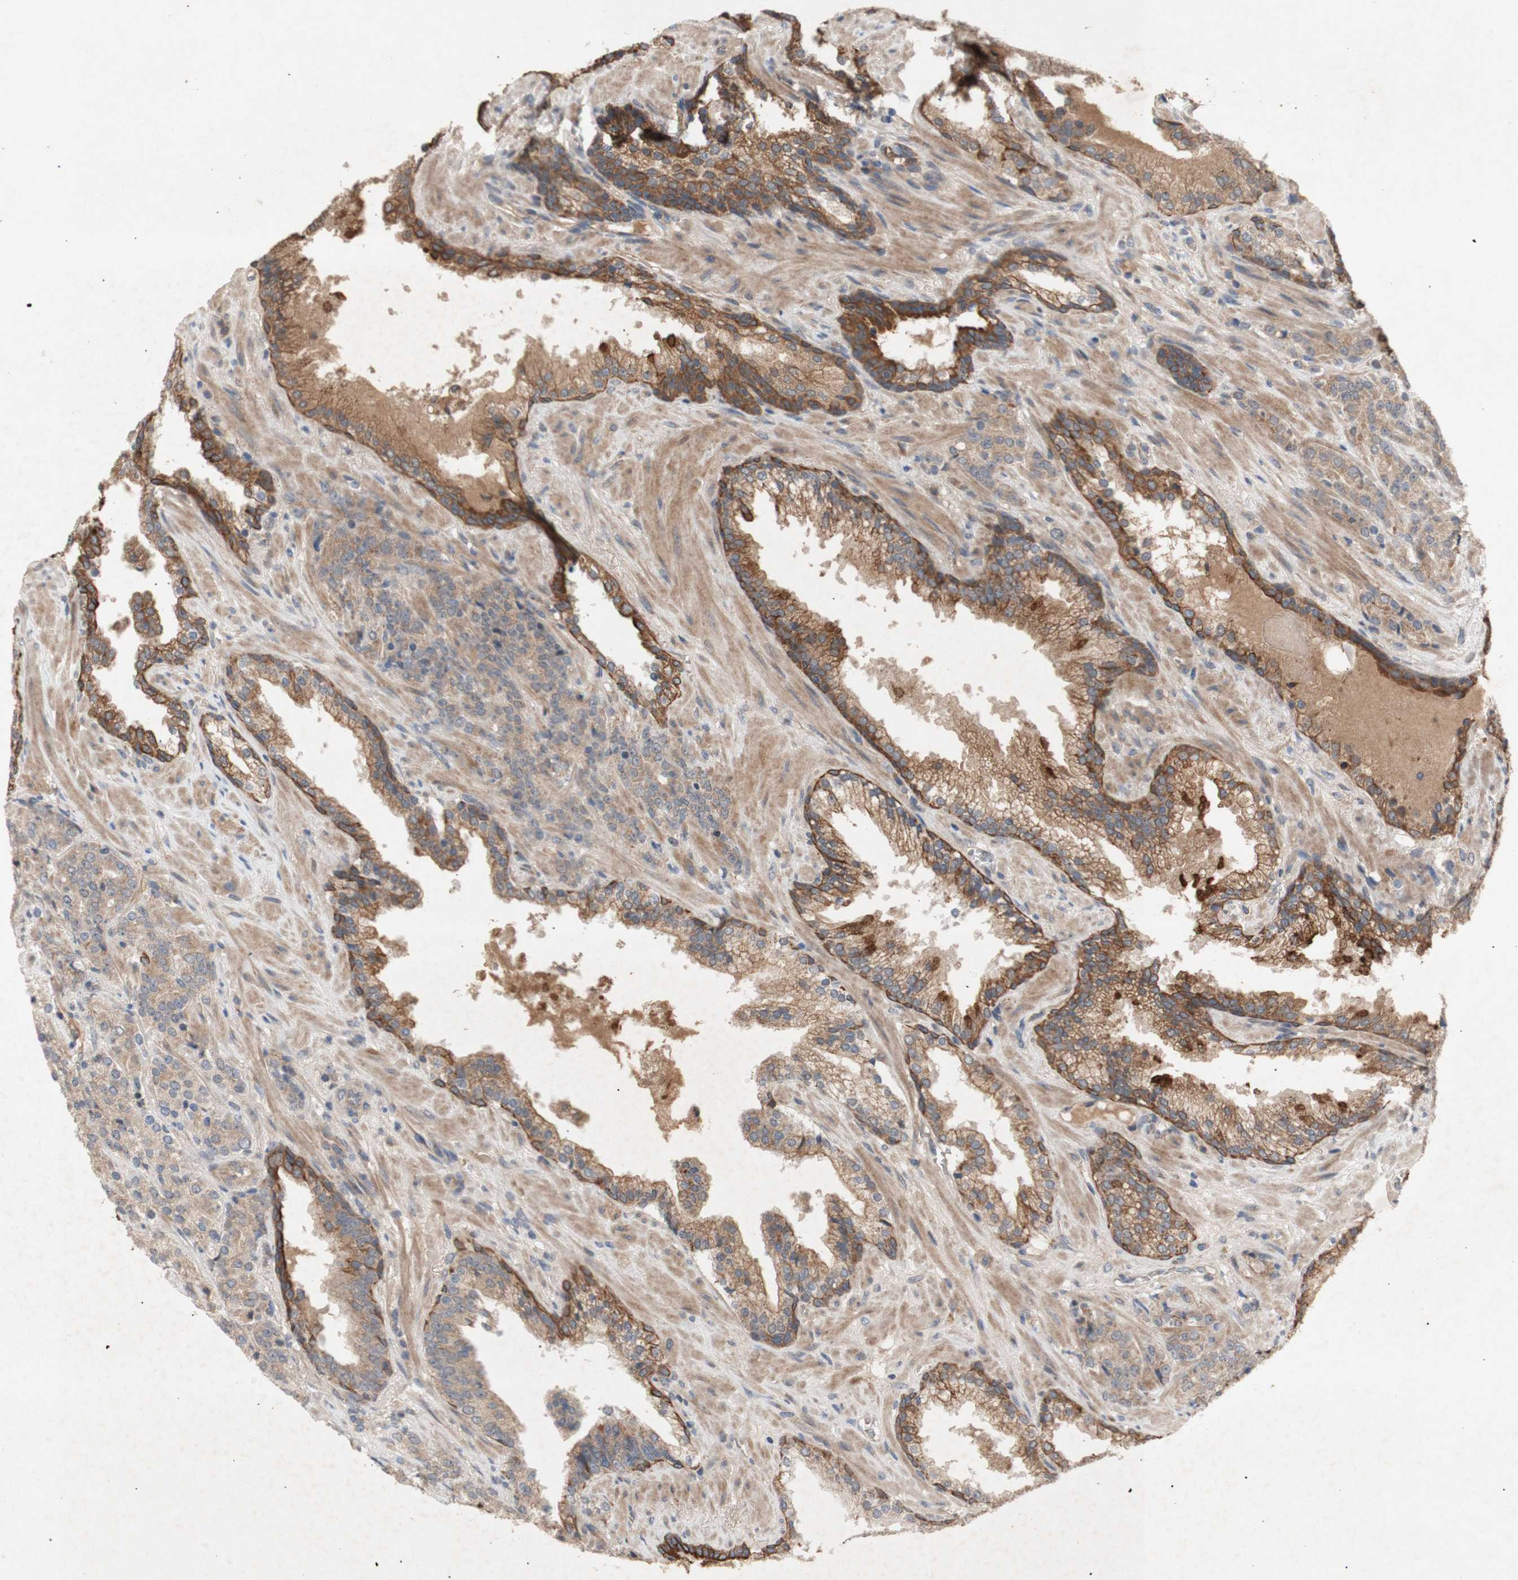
{"staining": {"intensity": "moderate", "quantity": ">75%", "location": "cytoplasmic/membranous"}, "tissue": "prostate cancer", "cell_type": "Tumor cells", "image_type": "cancer", "snomed": [{"axis": "morphology", "description": "Adenocarcinoma, High grade"}, {"axis": "topography", "description": "Prostate"}], "caption": "An image of adenocarcinoma (high-grade) (prostate) stained for a protein exhibits moderate cytoplasmic/membranous brown staining in tumor cells.", "gene": "PKN1", "patient": {"sex": "male", "age": 71}}